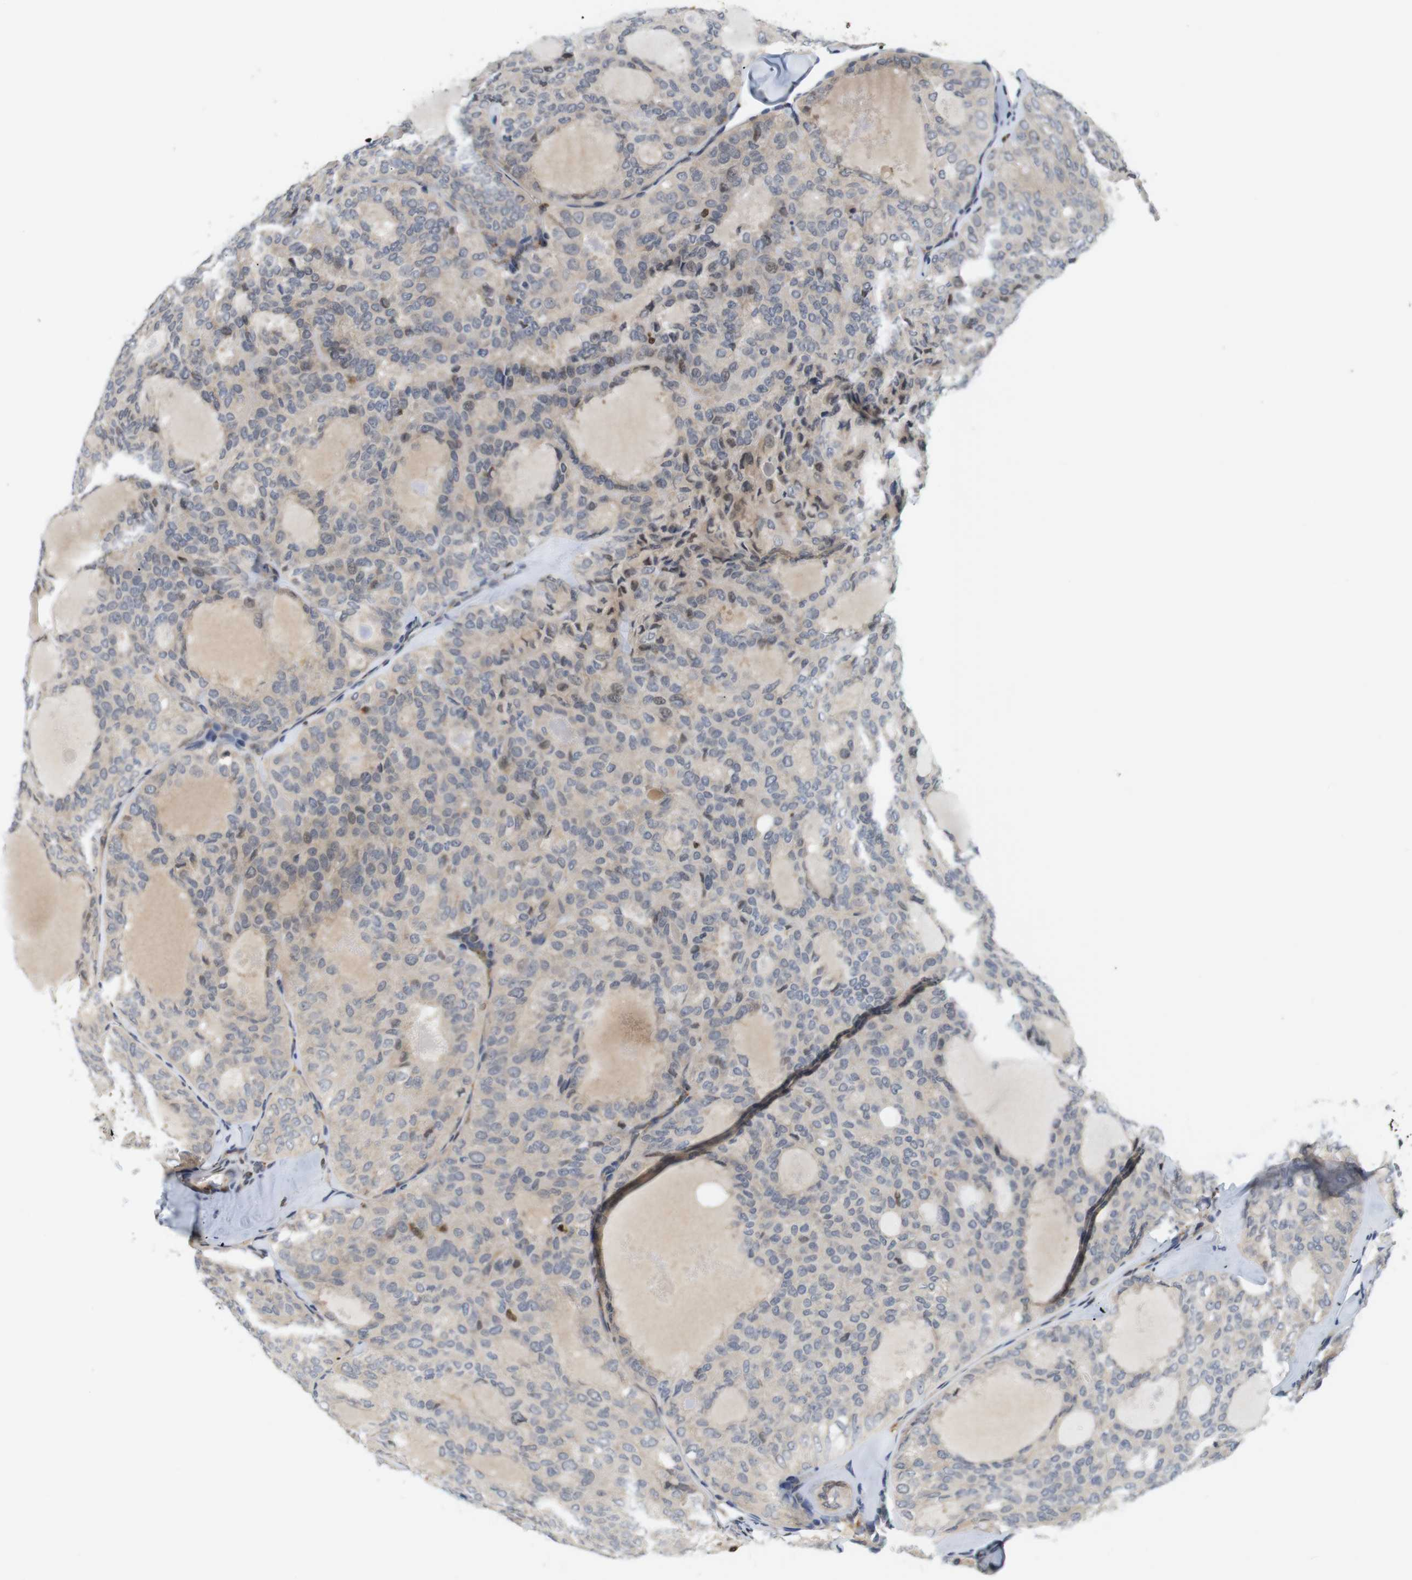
{"staining": {"intensity": "weak", "quantity": "25%-75%", "location": "cytoplasmic/membranous"}, "tissue": "thyroid cancer", "cell_type": "Tumor cells", "image_type": "cancer", "snomed": [{"axis": "morphology", "description": "Follicular adenoma carcinoma, NOS"}, {"axis": "topography", "description": "Thyroid gland"}], "caption": "Immunohistochemistry (DAB) staining of human thyroid cancer (follicular adenoma carcinoma) shows weak cytoplasmic/membranous protein staining in approximately 25%-75% of tumor cells.", "gene": "MBD1", "patient": {"sex": "male", "age": 75}}